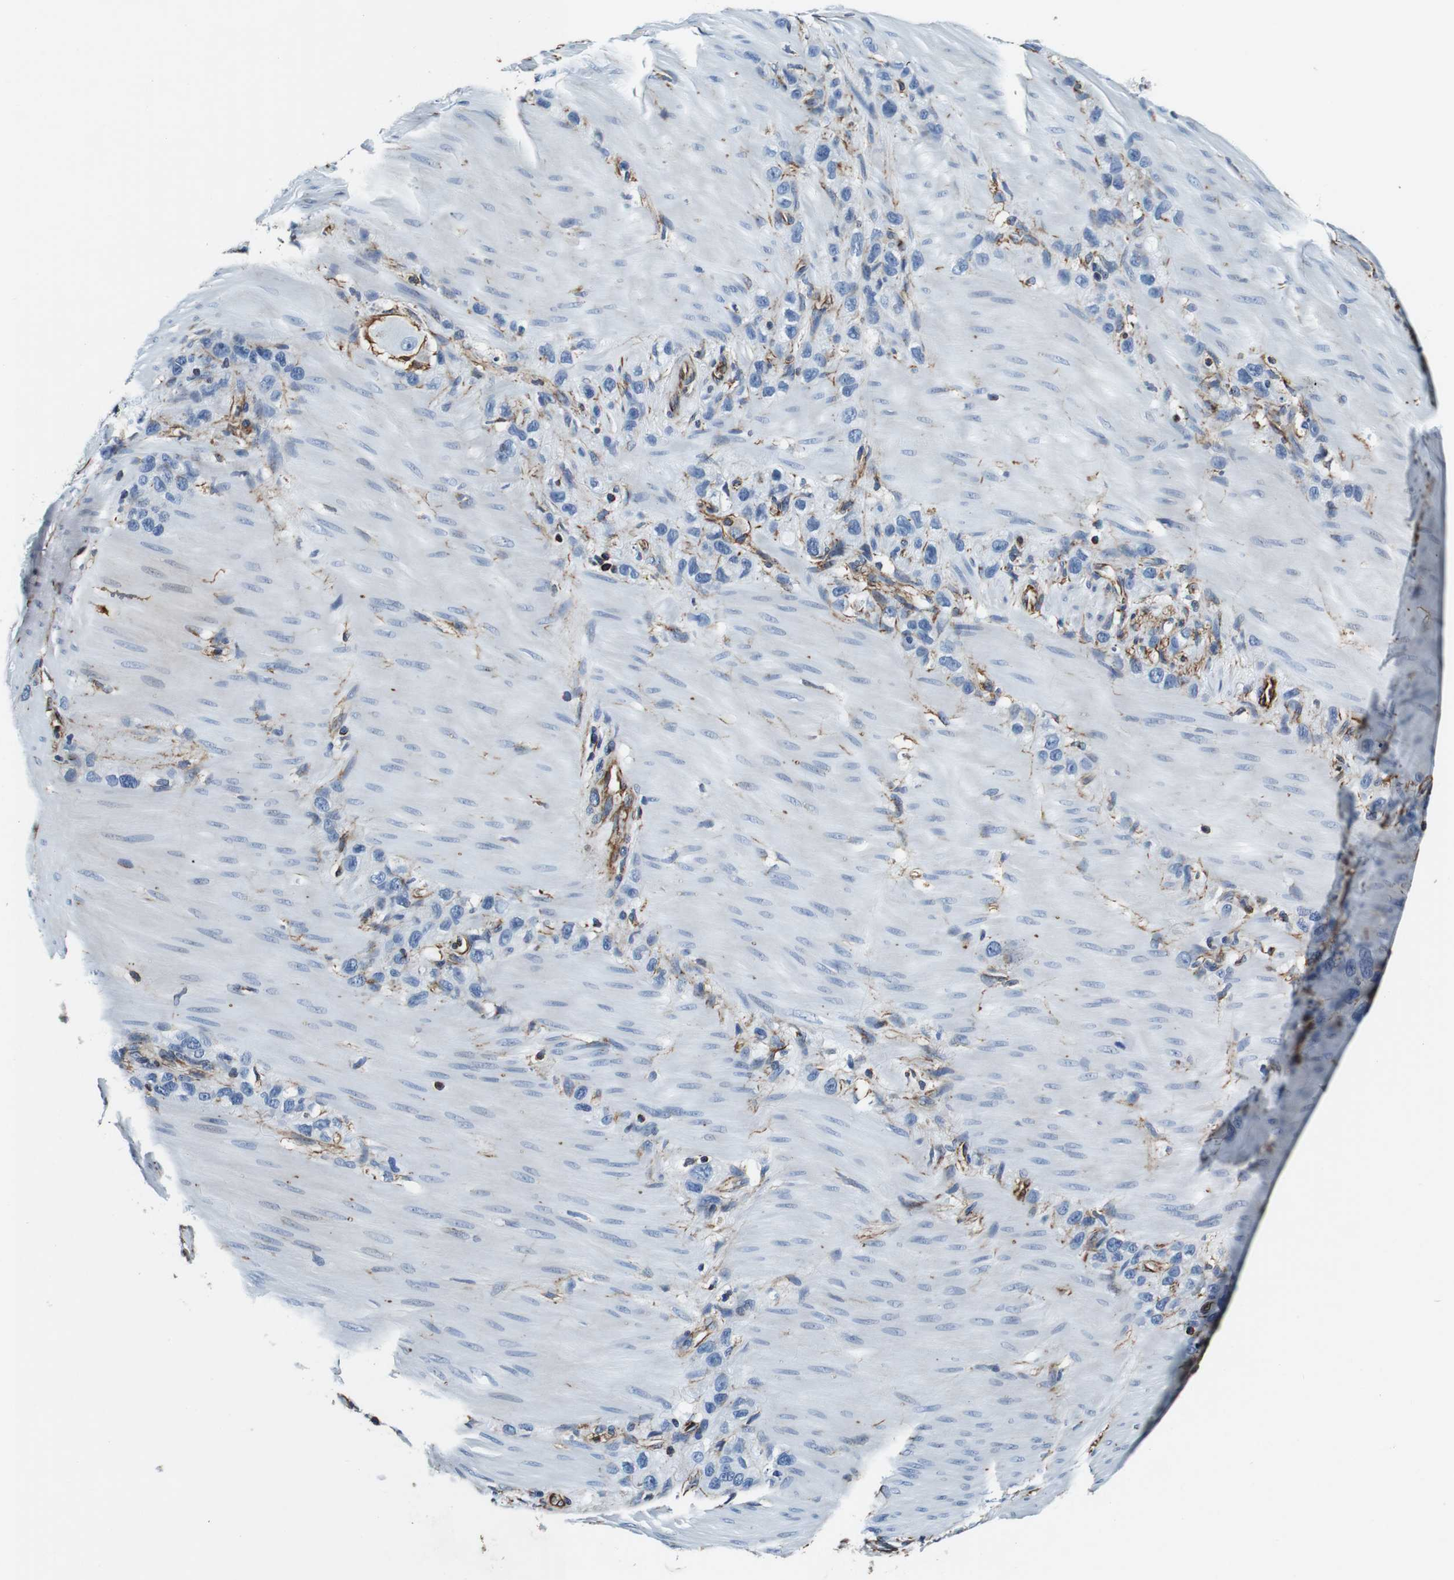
{"staining": {"intensity": "negative", "quantity": "none", "location": "none"}, "tissue": "stomach cancer", "cell_type": "Tumor cells", "image_type": "cancer", "snomed": [{"axis": "morphology", "description": "Normal tissue, NOS"}, {"axis": "morphology", "description": "Adenocarcinoma, NOS"}, {"axis": "morphology", "description": "Adenocarcinoma, High grade"}, {"axis": "topography", "description": "Stomach, upper"}, {"axis": "topography", "description": "Stomach"}], "caption": "IHC of human stomach cancer demonstrates no positivity in tumor cells.", "gene": "GJE1", "patient": {"sex": "female", "age": 65}}